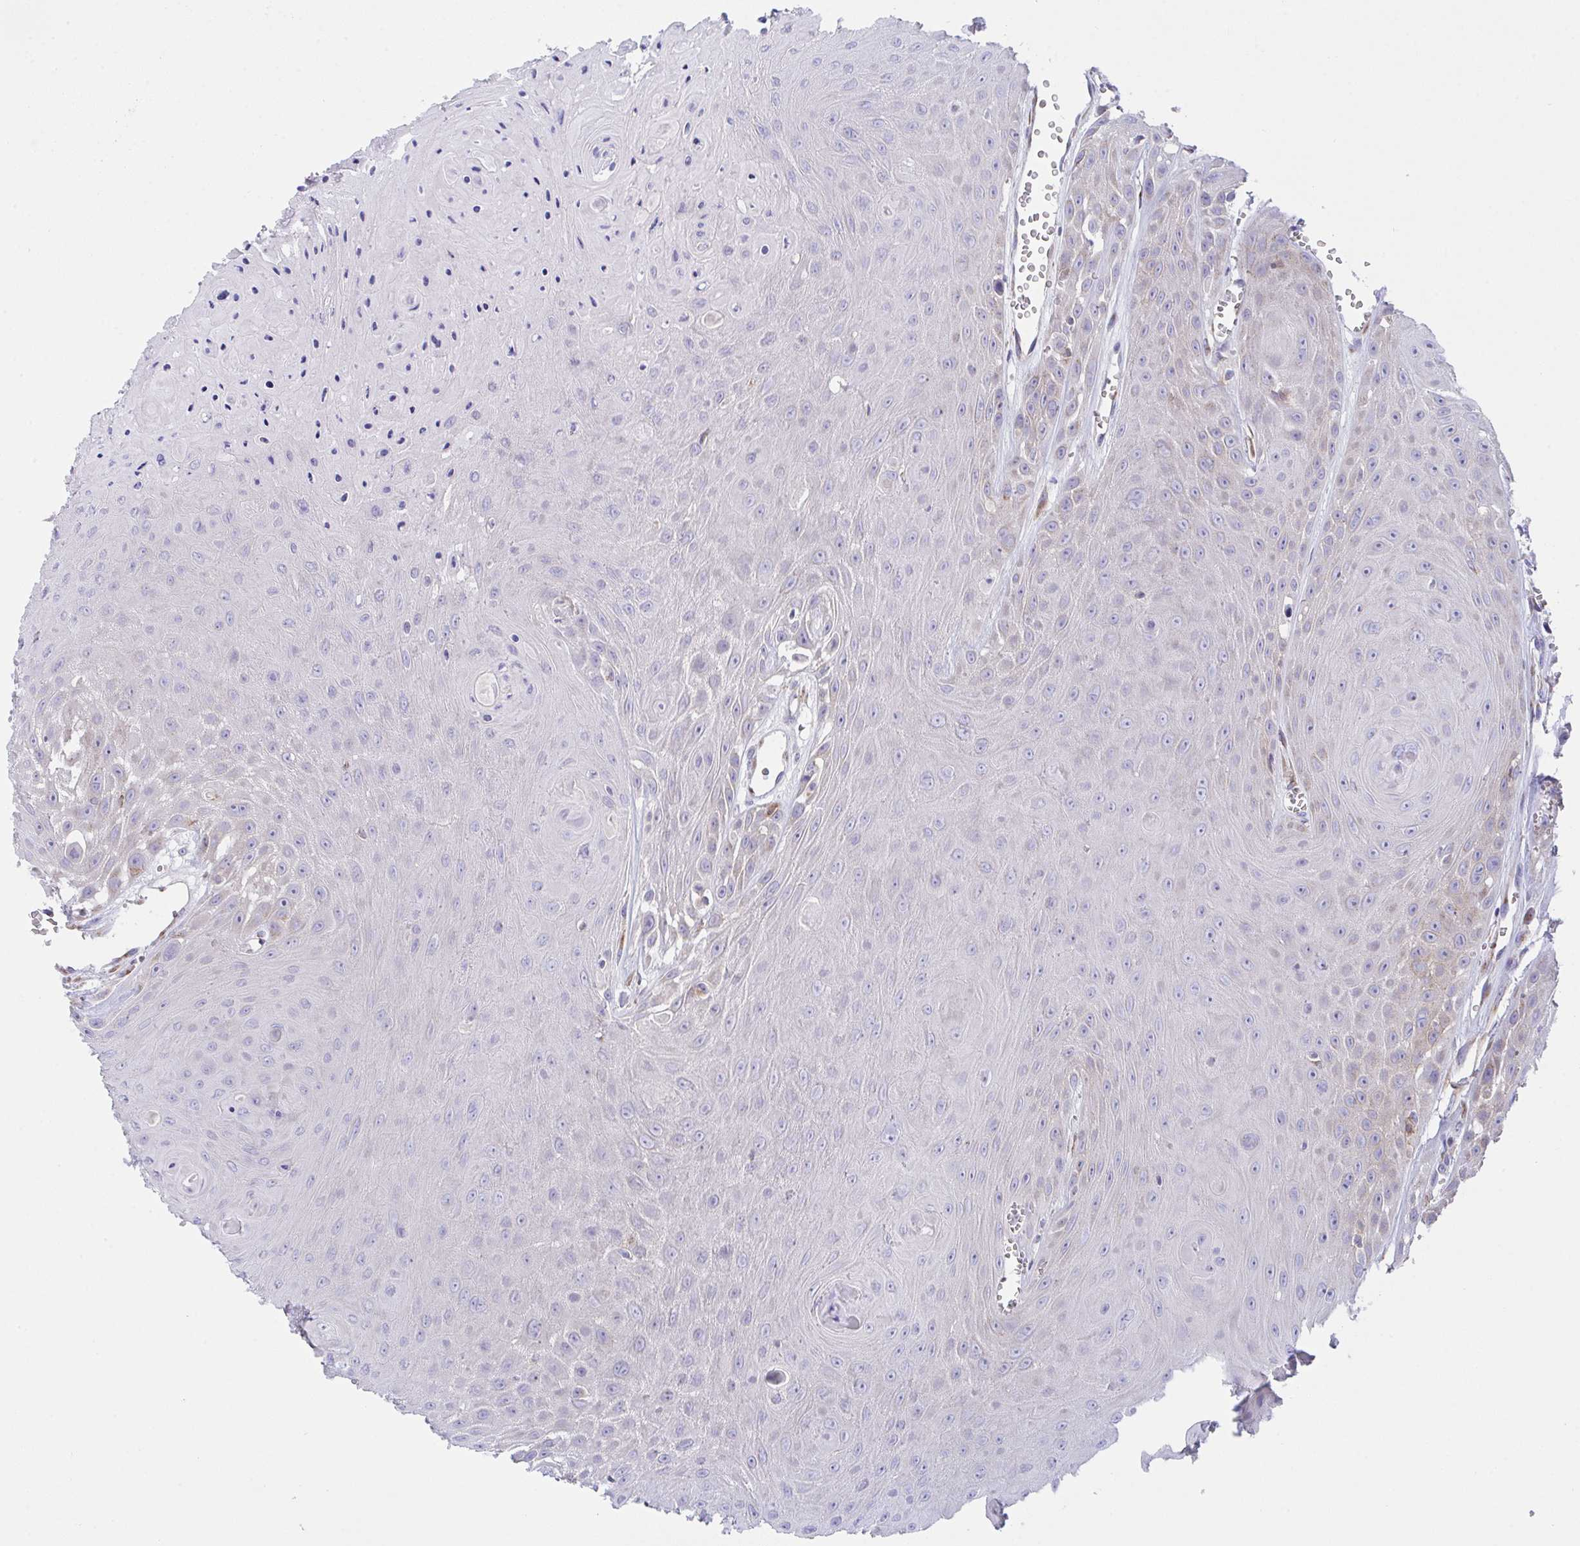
{"staining": {"intensity": "weak", "quantity": "<25%", "location": "cytoplasmic/membranous"}, "tissue": "head and neck cancer", "cell_type": "Tumor cells", "image_type": "cancer", "snomed": [{"axis": "morphology", "description": "Squamous cell carcinoma, NOS"}, {"axis": "topography", "description": "Oral tissue"}, {"axis": "topography", "description": "Head-Neck"}], "caption": "A histopathology image of head and neck cancer (squamous cell carcinoma) stained for a protein shows no brown staining in tumor cells. The staining is performed using DAB brown chromogen with nuclei counter-stained in using hematoxylin.", "gene": "MIA3", "patient": {"sex": "male", "age": 81}}